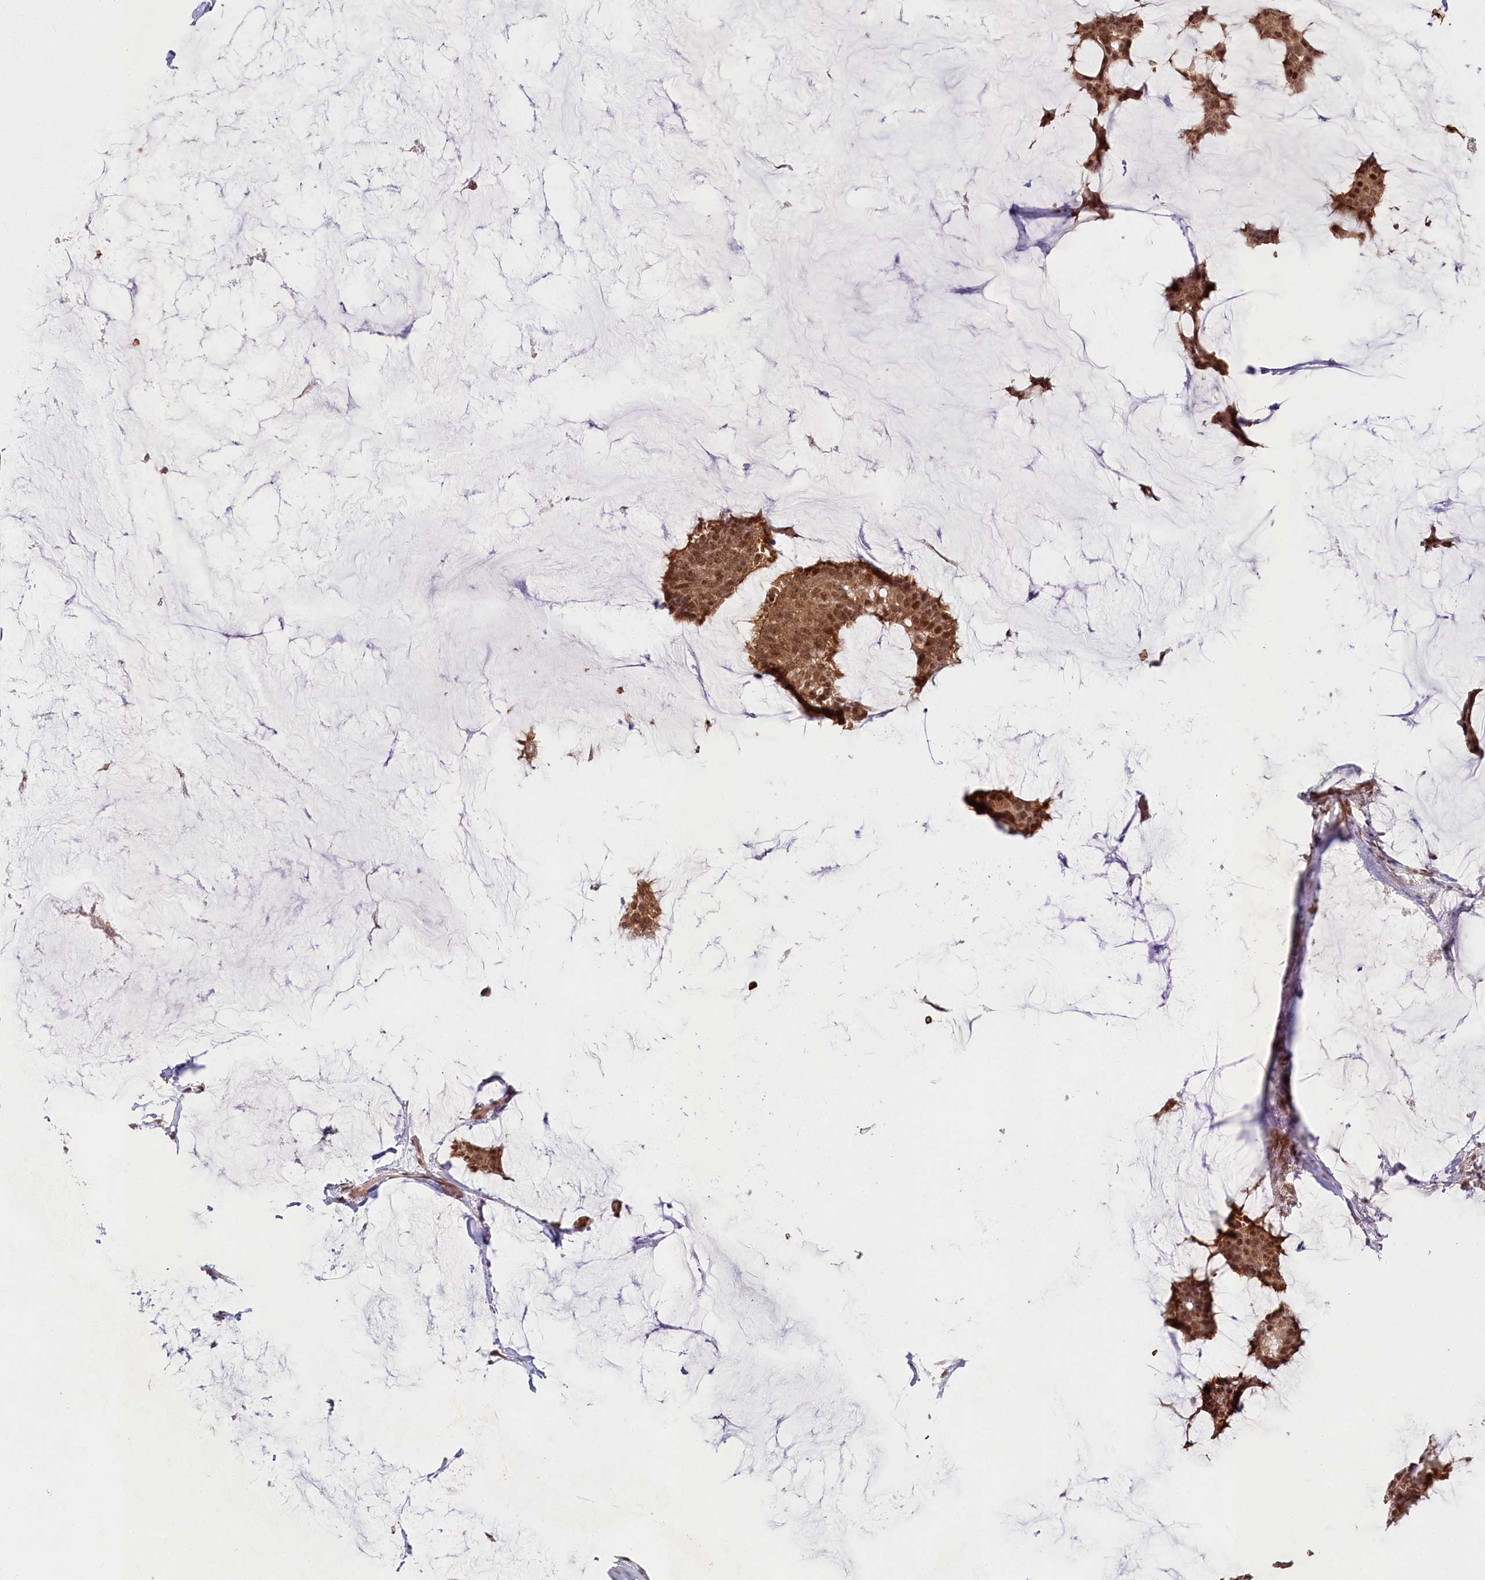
{"staining": {"intensity": "moderate", "quantity": ">75%", "location": "cytoplasmic/membranous,nuclear"}, "tissue": "breast cancer", "cell_type": "Tumor cells", "image_type": "cancer", "snomed": [{"axis": "morphology", "description": "Duct carcinoma"}, {"axis": "topography", "description": "Breast"}], "caption": "Immunohistochemistry image of human breast cancer (invasive ductal carcinoma) stained for a protein (brown), which reveals medium levels of moderate cytoplasmic/membranous and nuclear positivity in about >75% of tumor cells.", "gene": "CCDC65", "patient": {"sex": "female", "age": 93}}